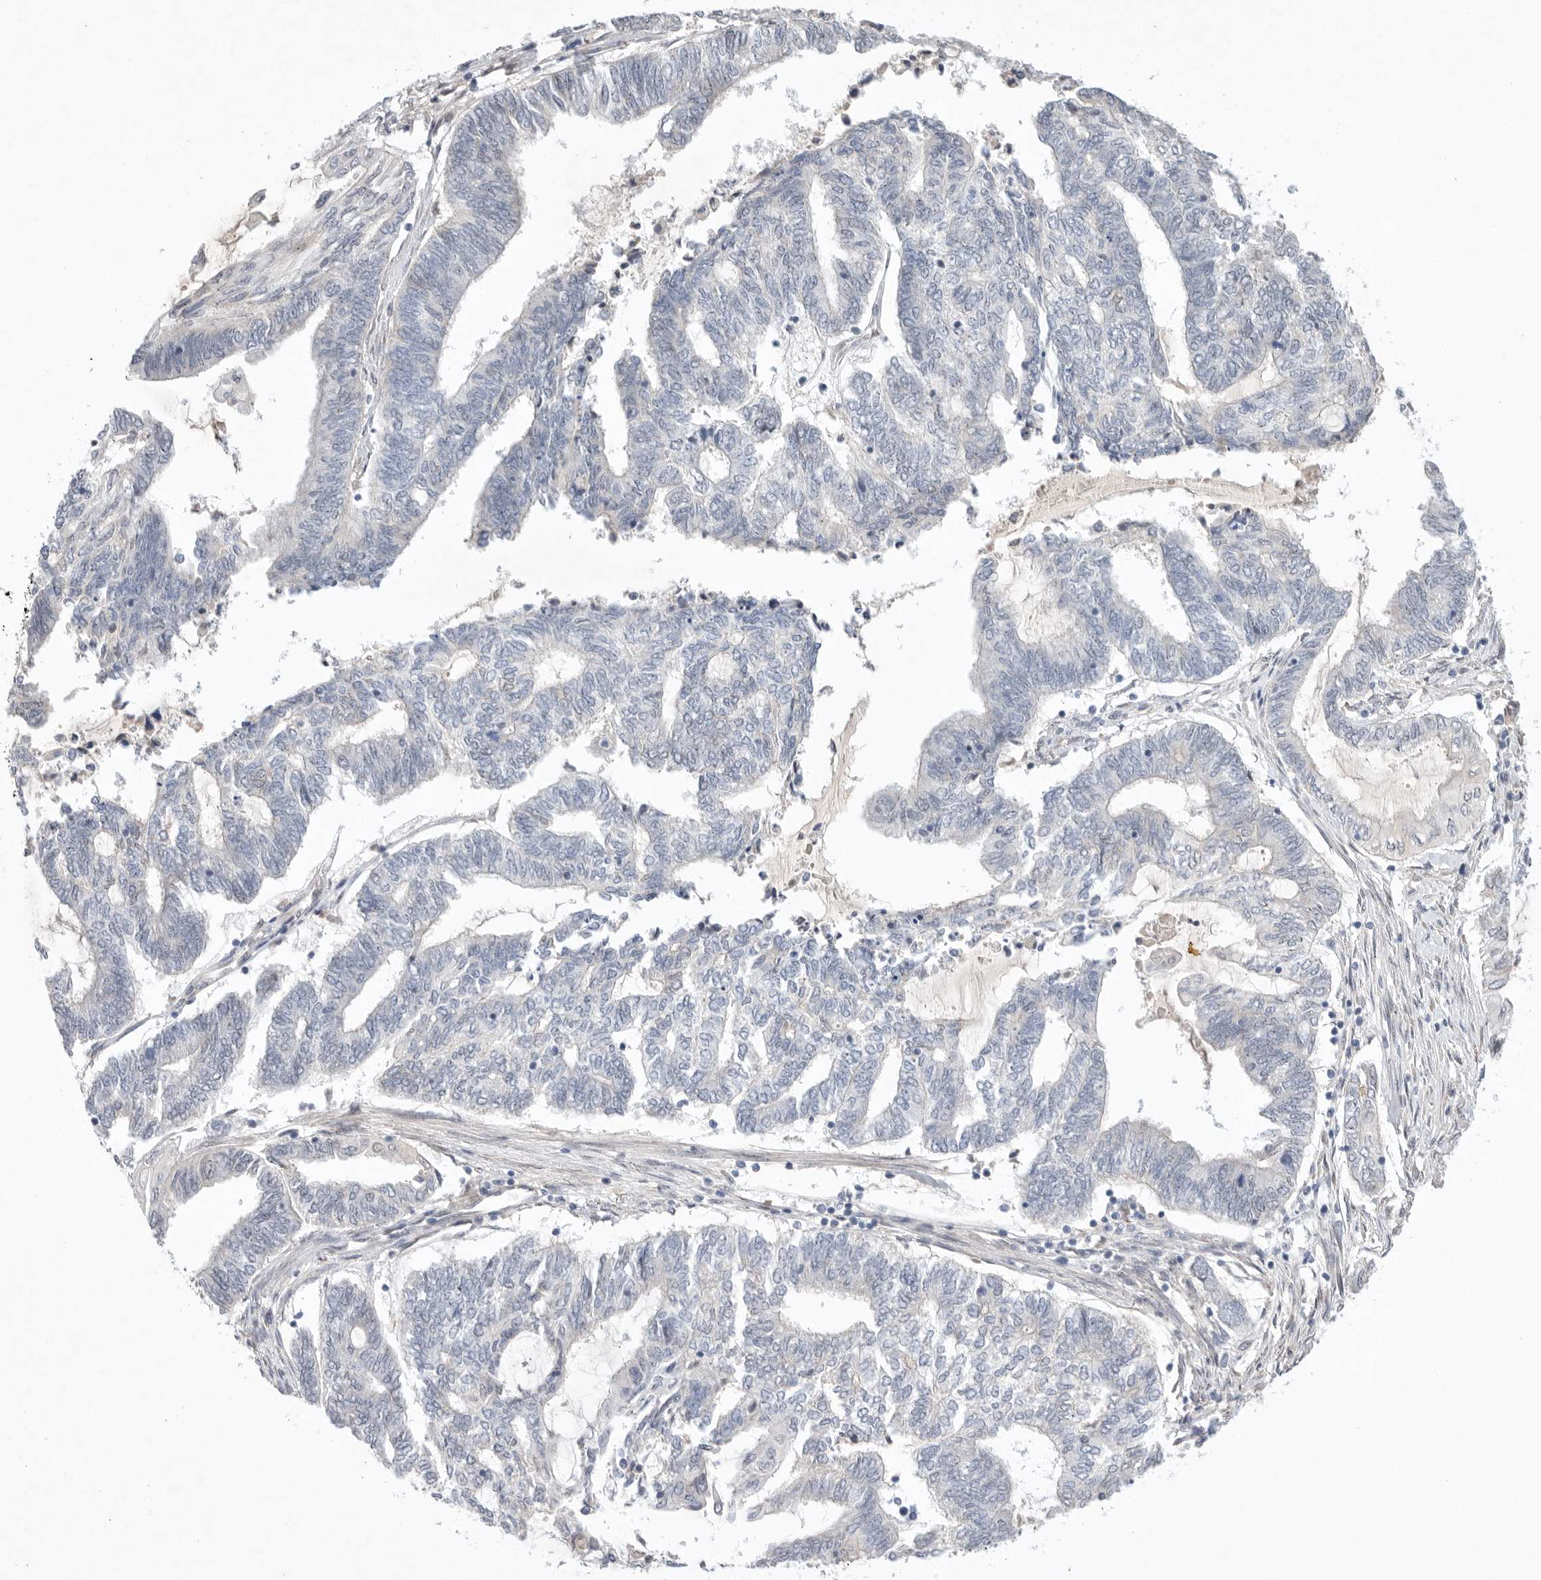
{"staining": {"intensity": "negative", "quantity": "none", "location": "none"}, "tissue": "endometrial cancer", "cell_type": "Tumor cells", "image_type": "cancer", "snomed": [{"axis": "morphology", "description": "Adenocarcinoma, NOS"}, {"axis": "topography", "description": "Uterus"}, {"axis": "topography", "description": "Endometrium"}], "caption": "An image of human endometrial cancer (adenocarcinoma) is negative for staining in tumor cells. Nuclei are stained in blue.", "gene": "LEMD3", "patient": {"sex": "female", "age": 70}}